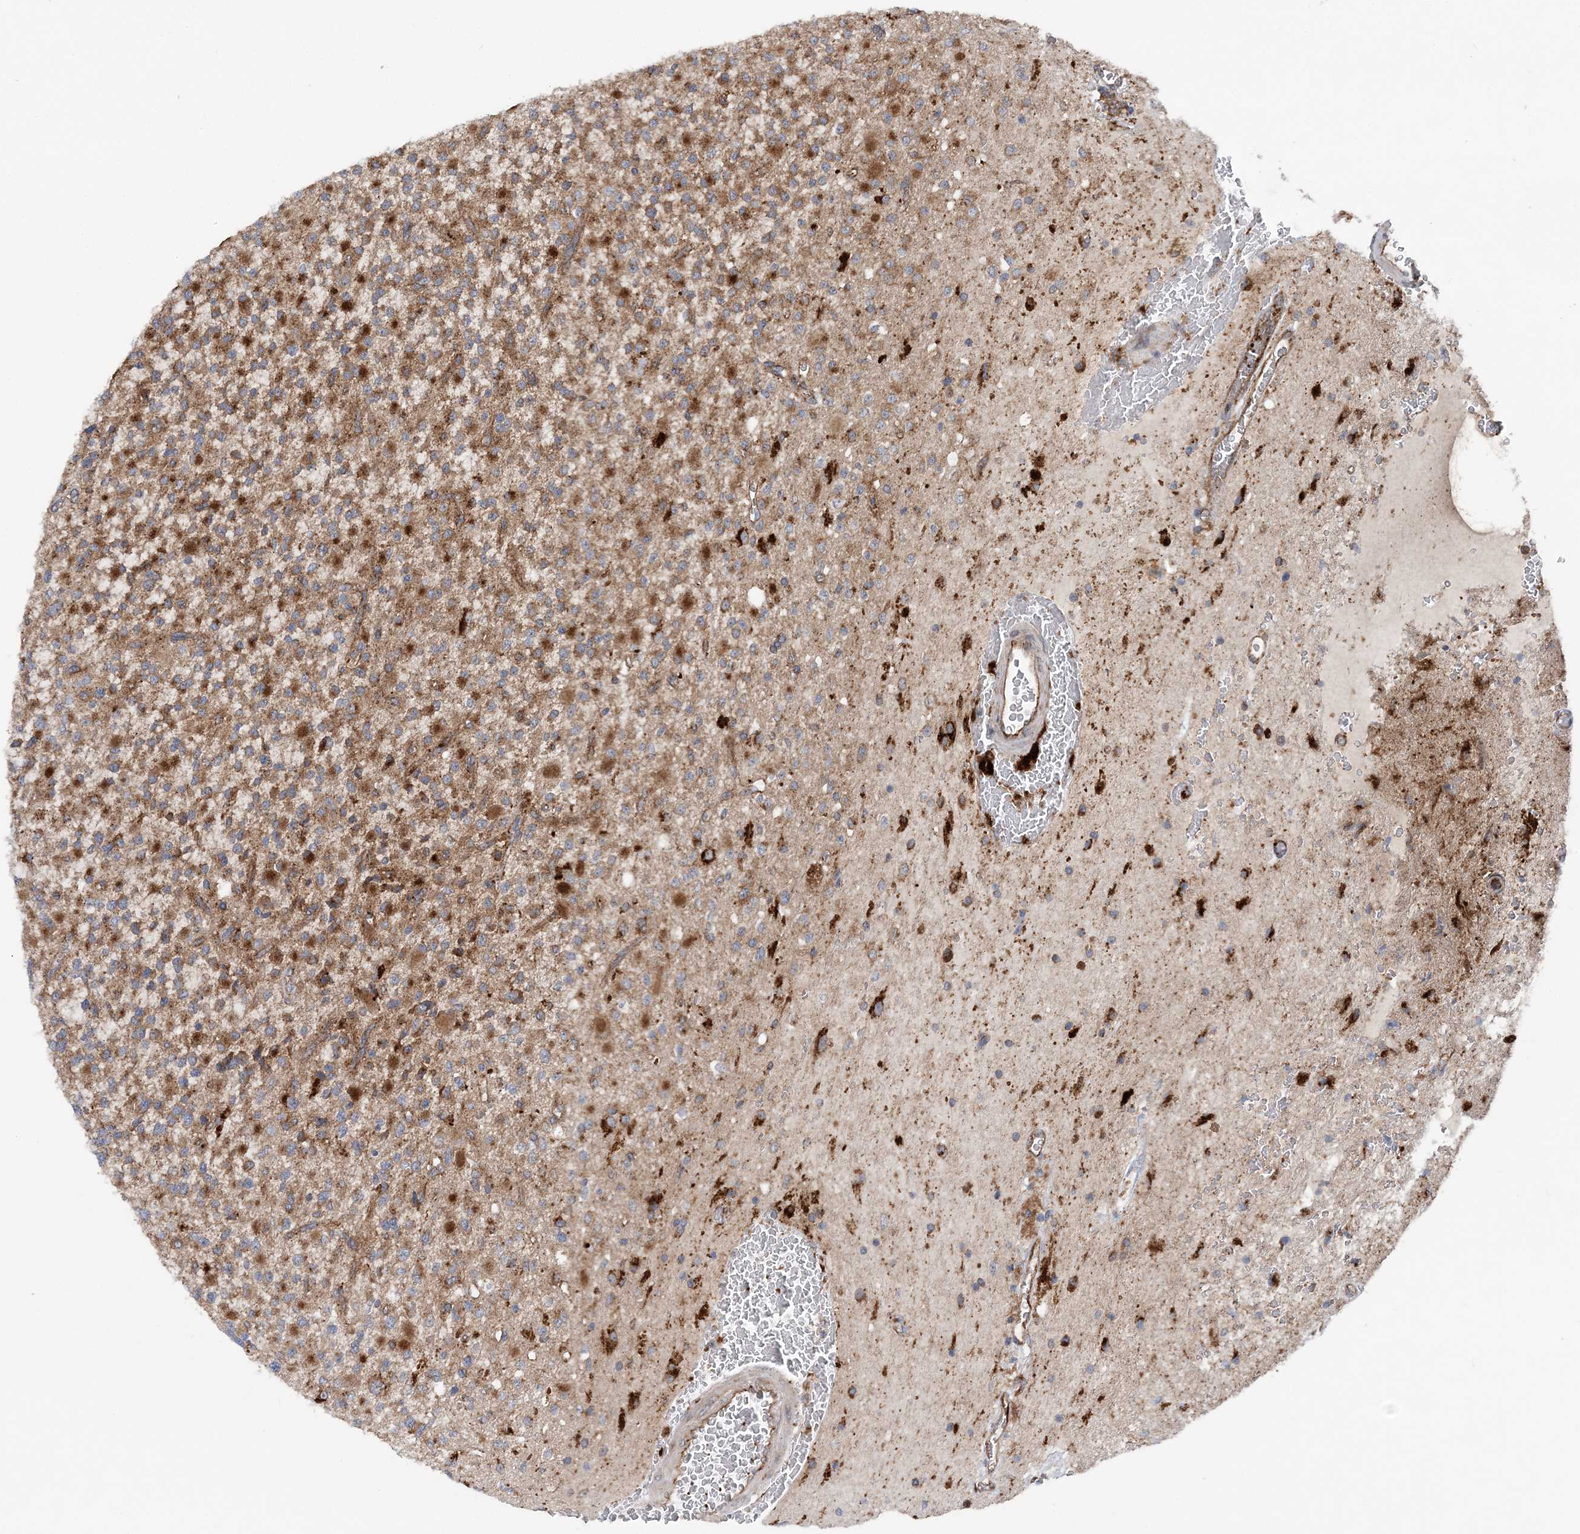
{"staining": {"intensity": "moderate", "quantity": ">75%", "location": "cytoplasmic/membranous"}, "tissue": "glioma", "cell_type": "Tumor cells", "image_type": "cancer", "snomed": [{"axis": "morphology", "description": "Glioma, malignant, High grade"}, {"axis": "topography", "description": "Brain"}], "caption": "Immunohistochemical staining of glioma shows medium levels of moderate cytoplasmic/membranous protein expression in approximately >75% of tumor cells.", "gene": "PTTG1IP", "patient": {"sex": "male", "age": 34}}